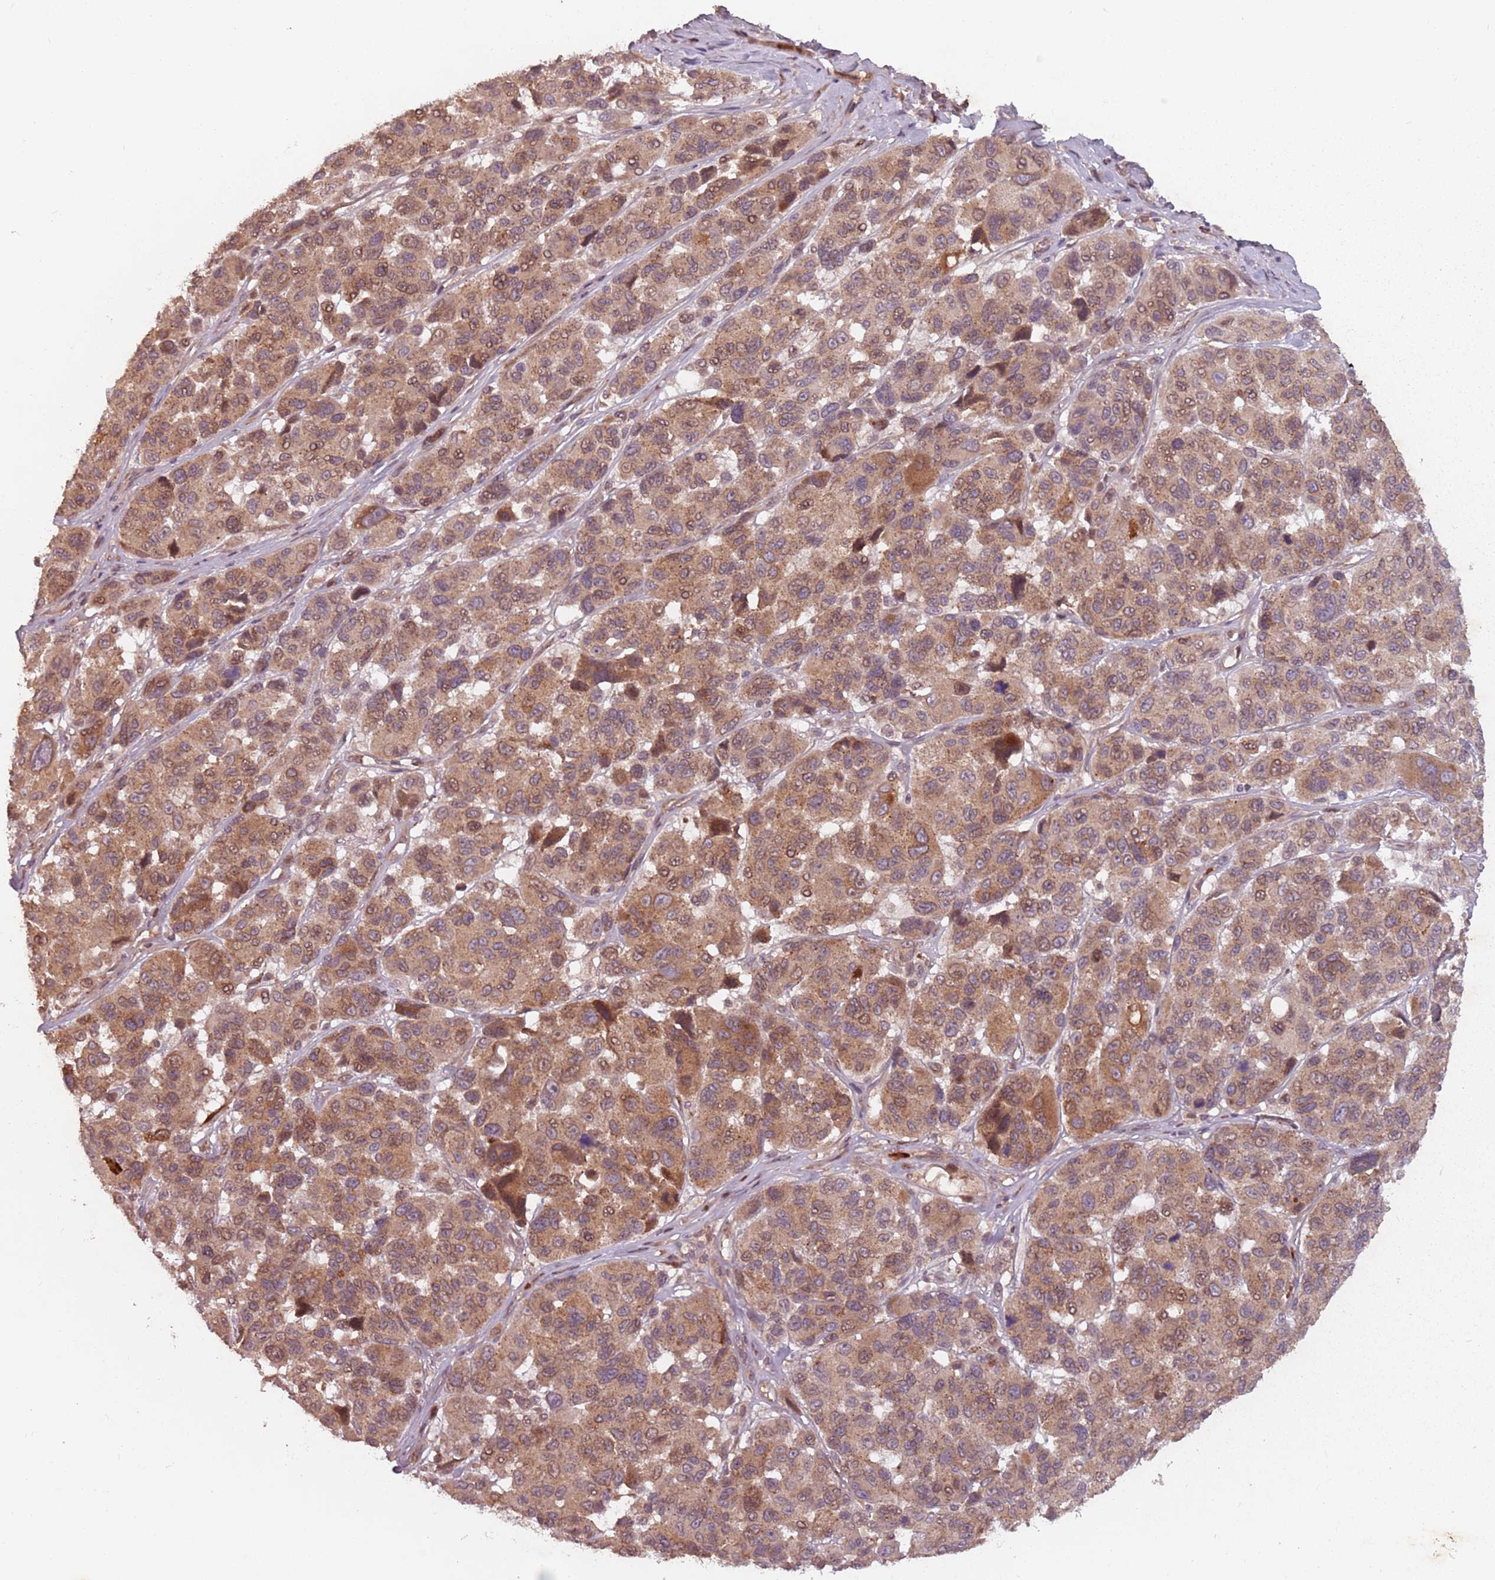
{"staining": {"intensity": "moderate", "quantity": ">75%", "location": "cytoplasmic/membranous,nuclear"}, "tissue": "melanoma", "cell_type": "Tumor cells", "image_type": "cancer", "snomed": [{"axis": "morphology", "description": "Malignant melanoma, NOS"}, {"axis": "topography", "description": "Skin"}], "caption": "Malignant melanoma tissue shows moderate cytoplasmic/membranous and nuclear expression in approximately >75% of tumor cells", "gene": "GPR180", "patient": {"sex": "female", "age": 66}}